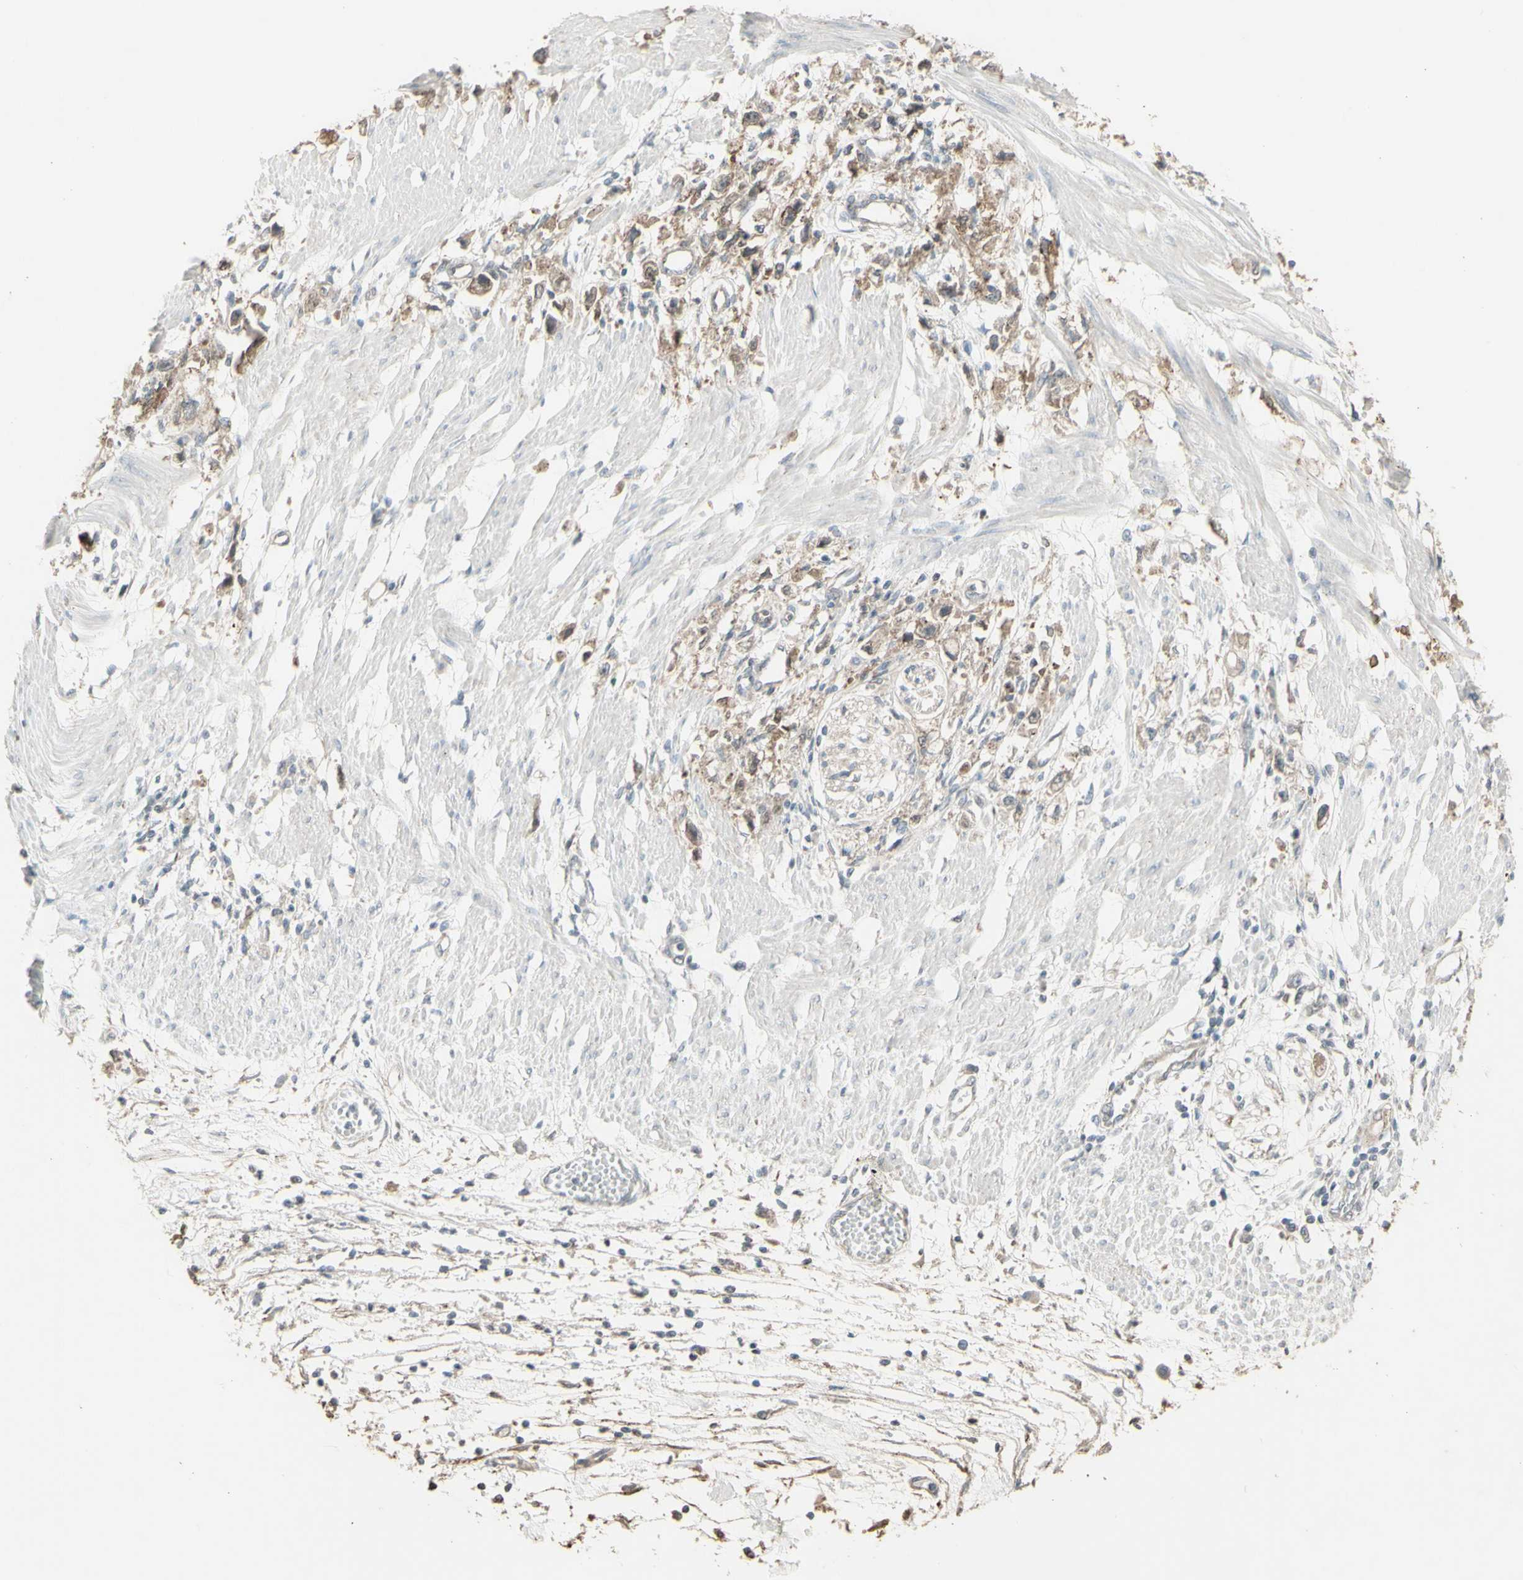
{"staining": {"intensity": "moderate", "quantity": ">75%", "location": "cytoplasmic/membranous"}, "tissue": "stomach cancer", "cell_type": "Tumor cells", "image_type": "cancer", "snomed": [{"axis": "morphology", "description": "Adenocarcinoma, NOS"}, {"axis": "topography", "description": "Stomach"}], "caption": "Immunohistochemistry micrograph of neoplastic tissue: human stomach cancer (adenocarcinoma) stained using IHC exhibits medium levels of moderate protein expression localized specifically in the cytoplasmic/membranous of tumor cells, appearing as a cytoplasmic/membranous brown color.", "gene": "FXYD3", "patient": {"sex": "female", "age": 59}}